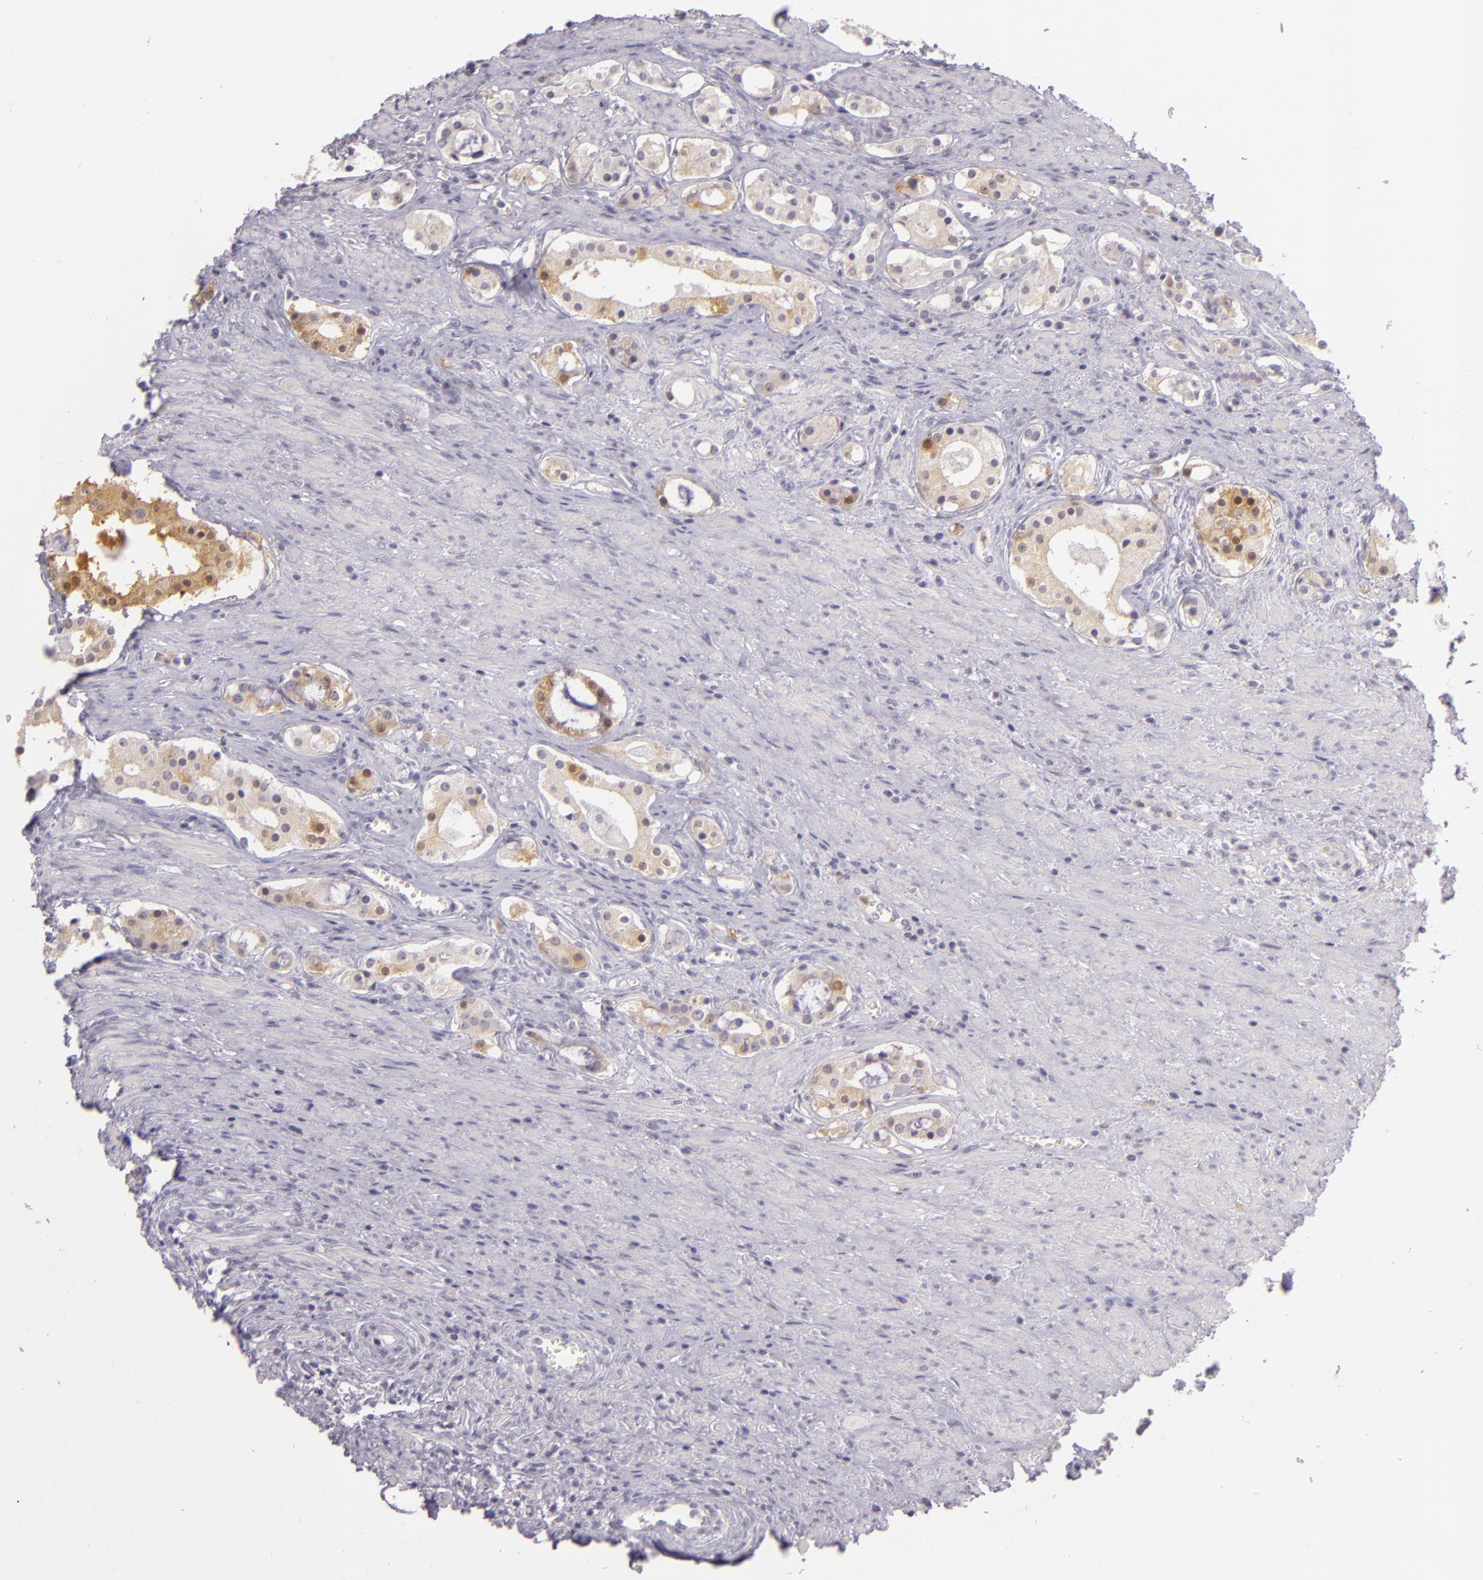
{"staining": {"intensity": "weak", "quantity": "<25%", "location": "cytoplasmic/membranous"}, "tissue": "prostate cancer", "cell_type": "Tumor cells", "image_type": "cancer", "snomed": [{"axis": "morphology", "description": "Adenocarcinoma, Medium grade"}, {"axis": "topography", "description": "Prostate"}], "caption": "Immunohistochemical staining of medium-grade adenocarcinoma (prostate) demonstrates no significant positivity in tumor cells. (Stains: DAB (3,3'-diaminobenzidine) immunohistochemistry (IHC) with hematoxylin counter stain, Microscopy: brightfield microscopy at high magnification).", "gene": "CBS", "patient": {"sex": "male", "age": 73}}